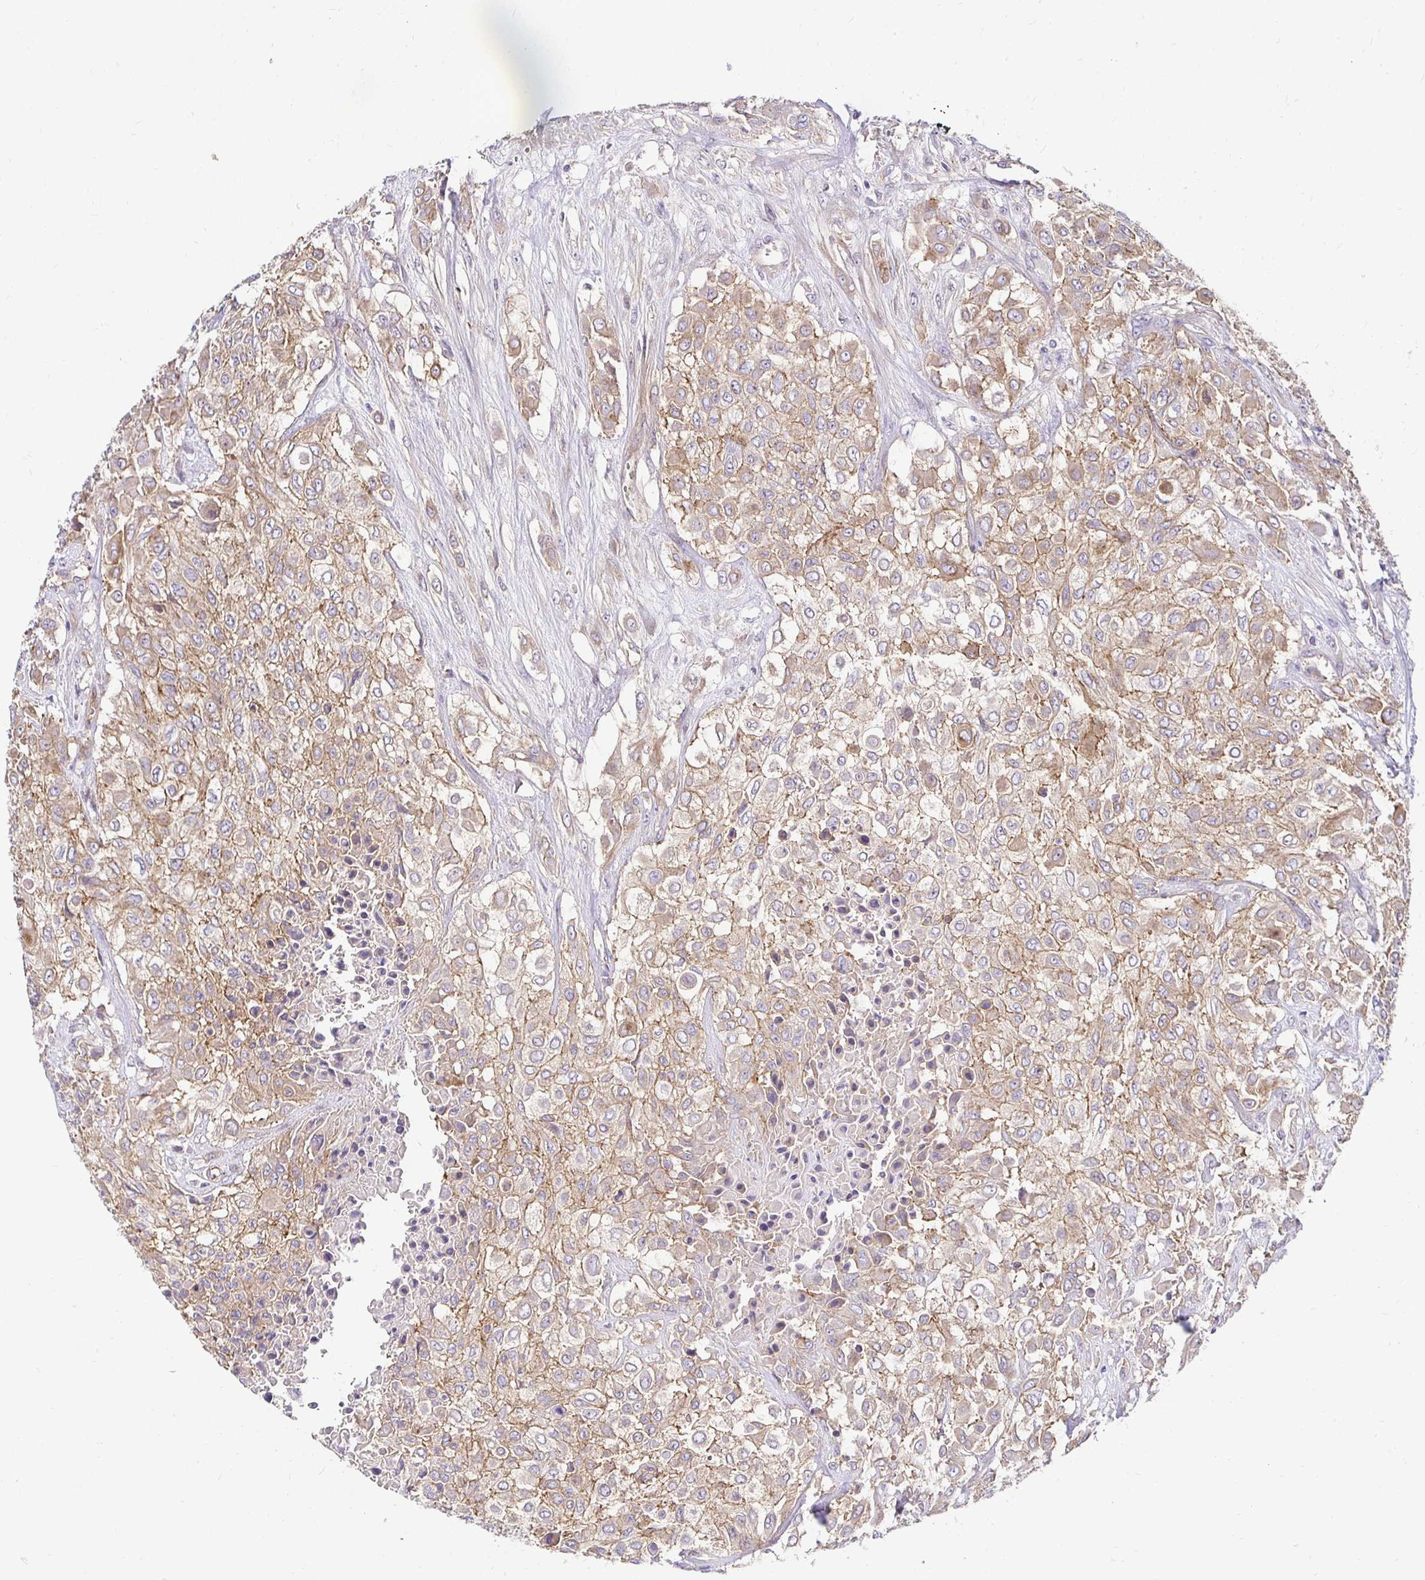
{"staining": {"intensity": "weak", "quantity": ">75%", "location": "cytoplasmic/membranous"}, "tissue": "urothelial cancer", "cell_type": "Tumor cells", "image_type": "cancer", "snomed": [{"axis": "morphology", "description": "Urothelial carcinoma, High grade"}, {"axis": "topography", "description": "Urinary bladder"}], "caption": "A micrograph showing weak cytoplasmic/membranous expression in about >75% of tumor cells in urothelial carcinoma (high-grade), as visualized by brown immunohistochemical staining.", "gene": "SLC9A1", "patient": {"sex": "male", "age": 57}}